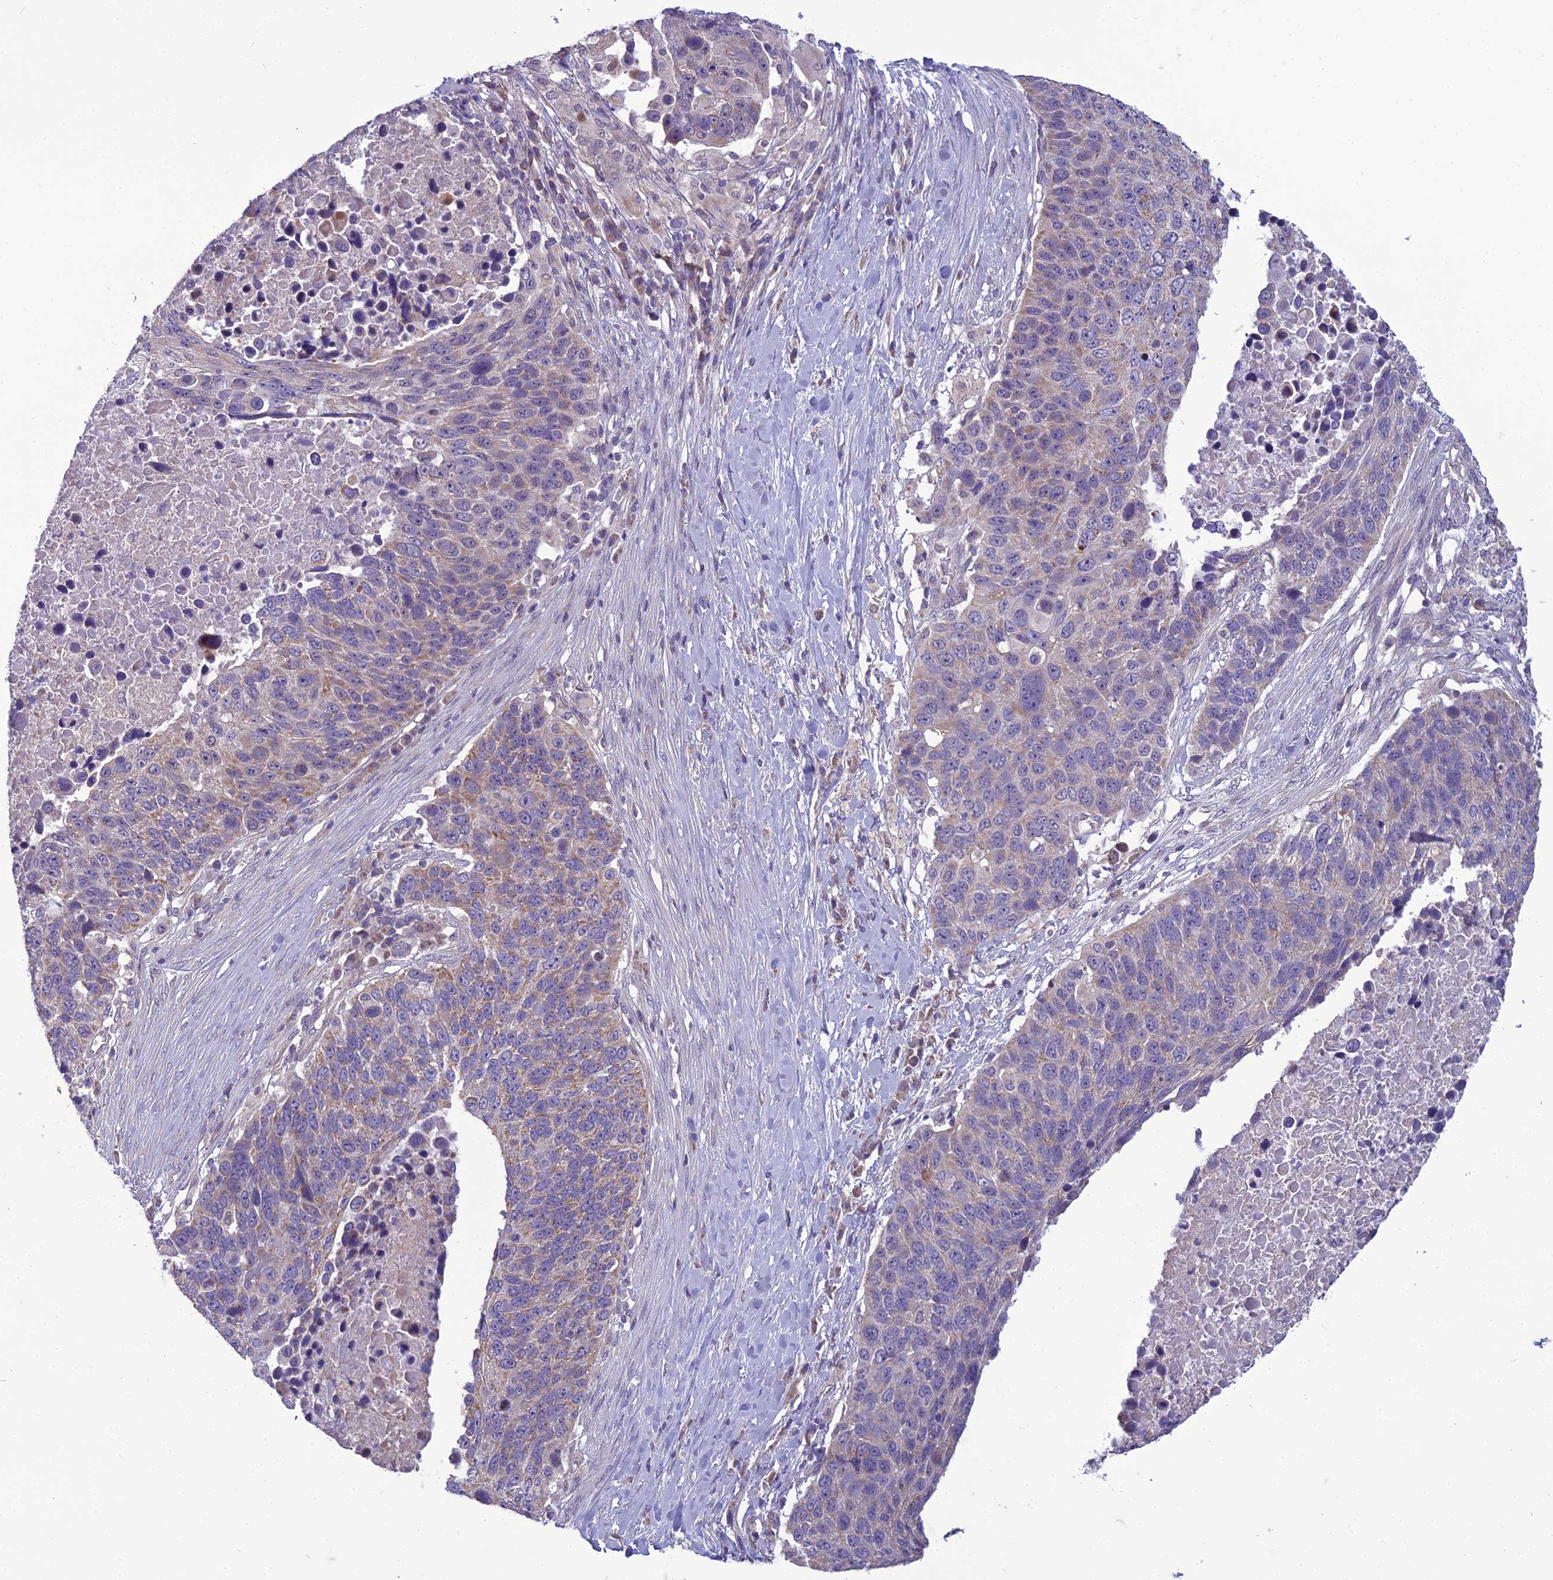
{"staining": {"intensity": "negative", "quantity": "none", "location": "none"}, "tissue": "lung cancer", "cell_type": "Tumor cells", "image_type": "cancer", "snomed": [{"axis": "morphology", "description": "Normal tissue, NOS"}, {"axis": "morphology", "description": "Squamous cell carcinoma, NOS"}, {"axis": "topography", "description": "Lymph node"}, {"axis": "topography", "description": "Lung"}], "caption": "The micrograph exhibits no staining of tumor cells in lung squamous cell carcinoma. Brightfield microscopy of immunohistochemistry (IHC) stained with DAB (brown) and hematoxylin (blue), captured at high magnification.", "gene": "DUS2", "patient": {"sex": "male", "age": 66}}